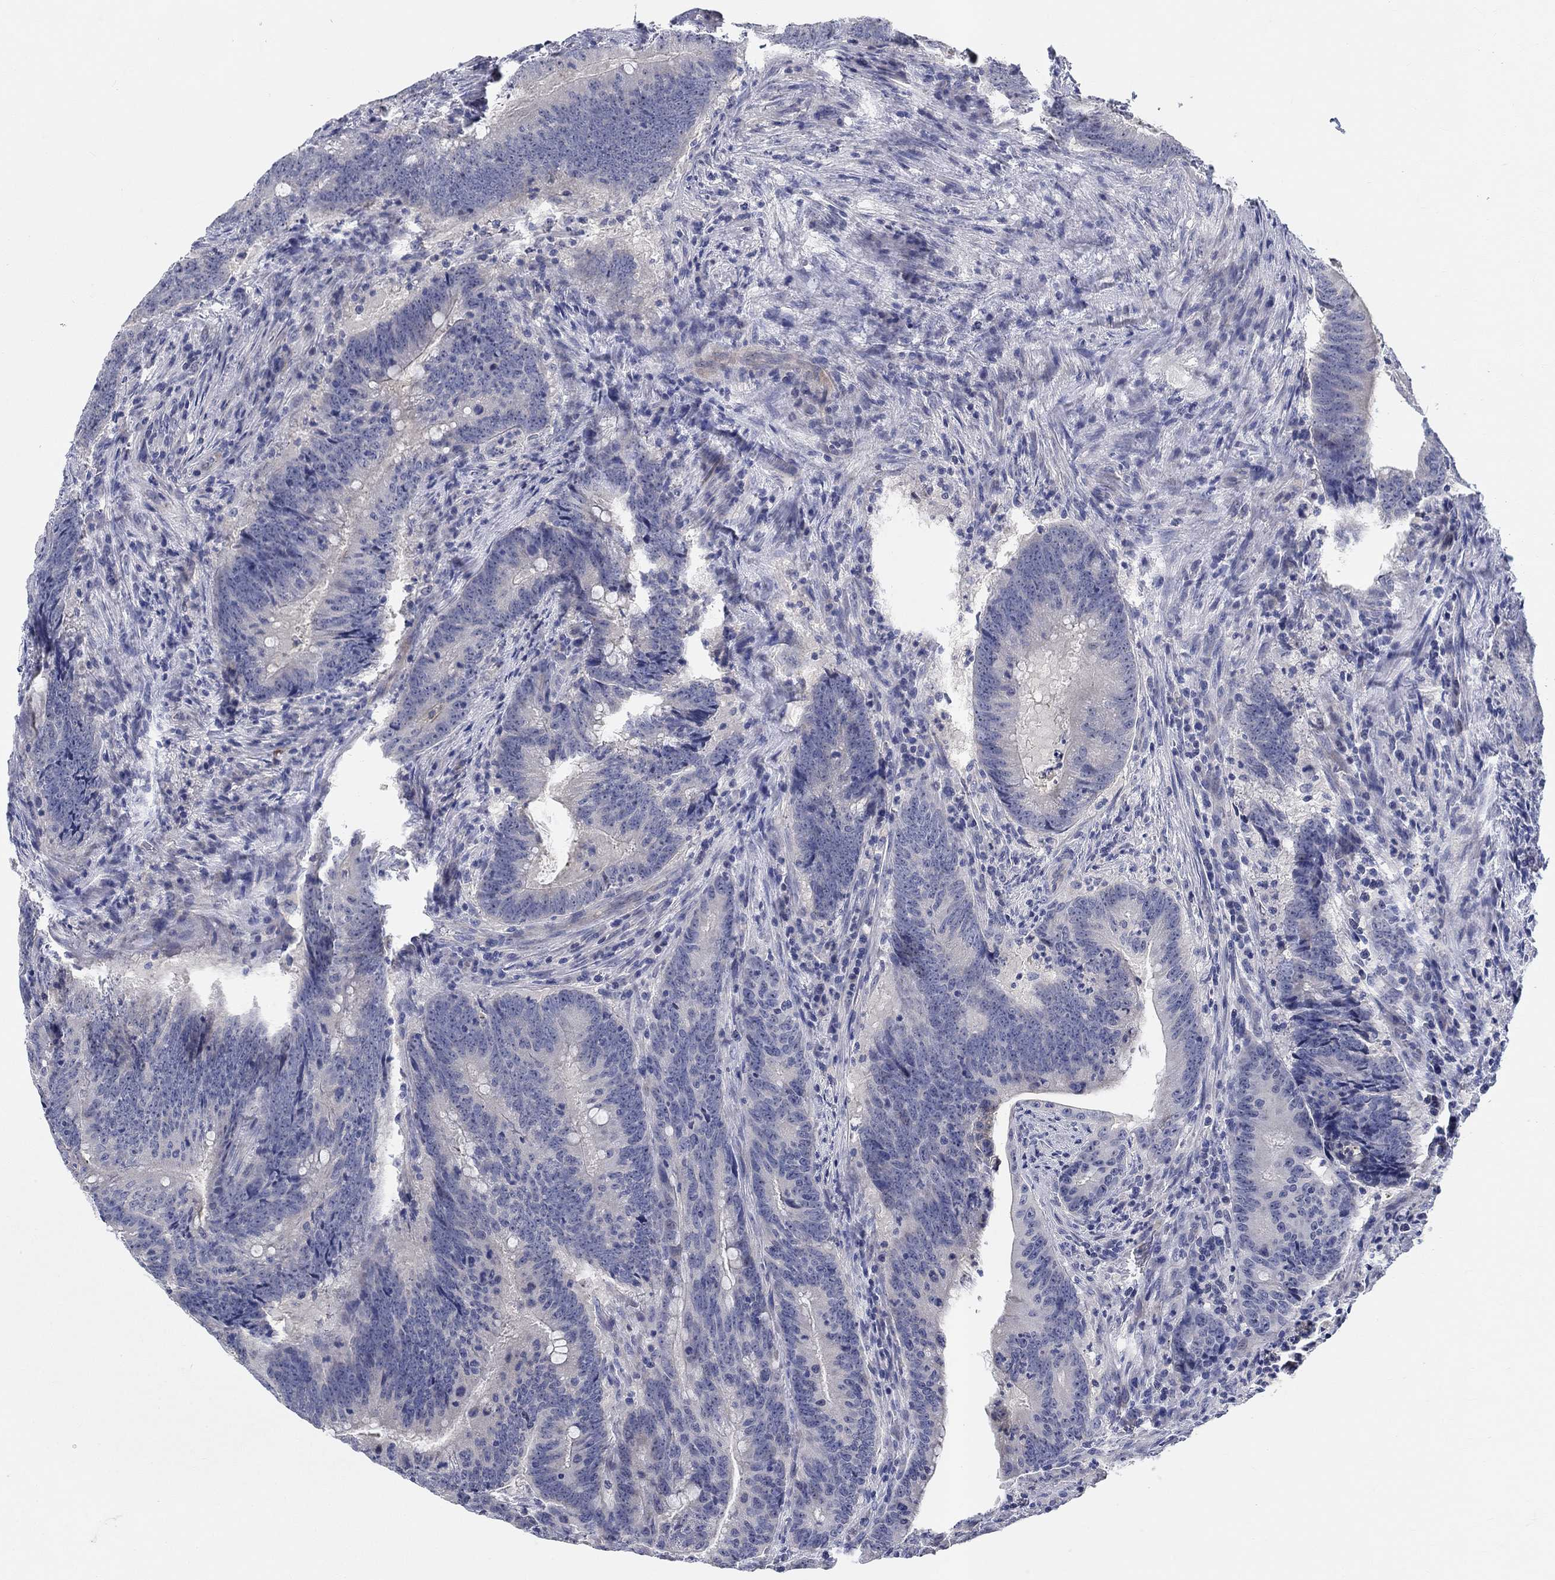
{"staining": {"intensity": "negative", "quantity": "none", "location": "none"}, "tissue": "colorectal cancer", "cell_type": "Tumor cells", "image_type": "cancer", "snomed": [{"axis": "morphology", "description": "Adenocarcinoma, NOS"}, {"axis": "topography", "description": "Colon"}], "caption": "Immunohistochemical staining of colorectal cancer demonstrates no significant expression in tumor cells.", "gene": "SMIM18", "patient": {"sex": "female", "age": 87}}